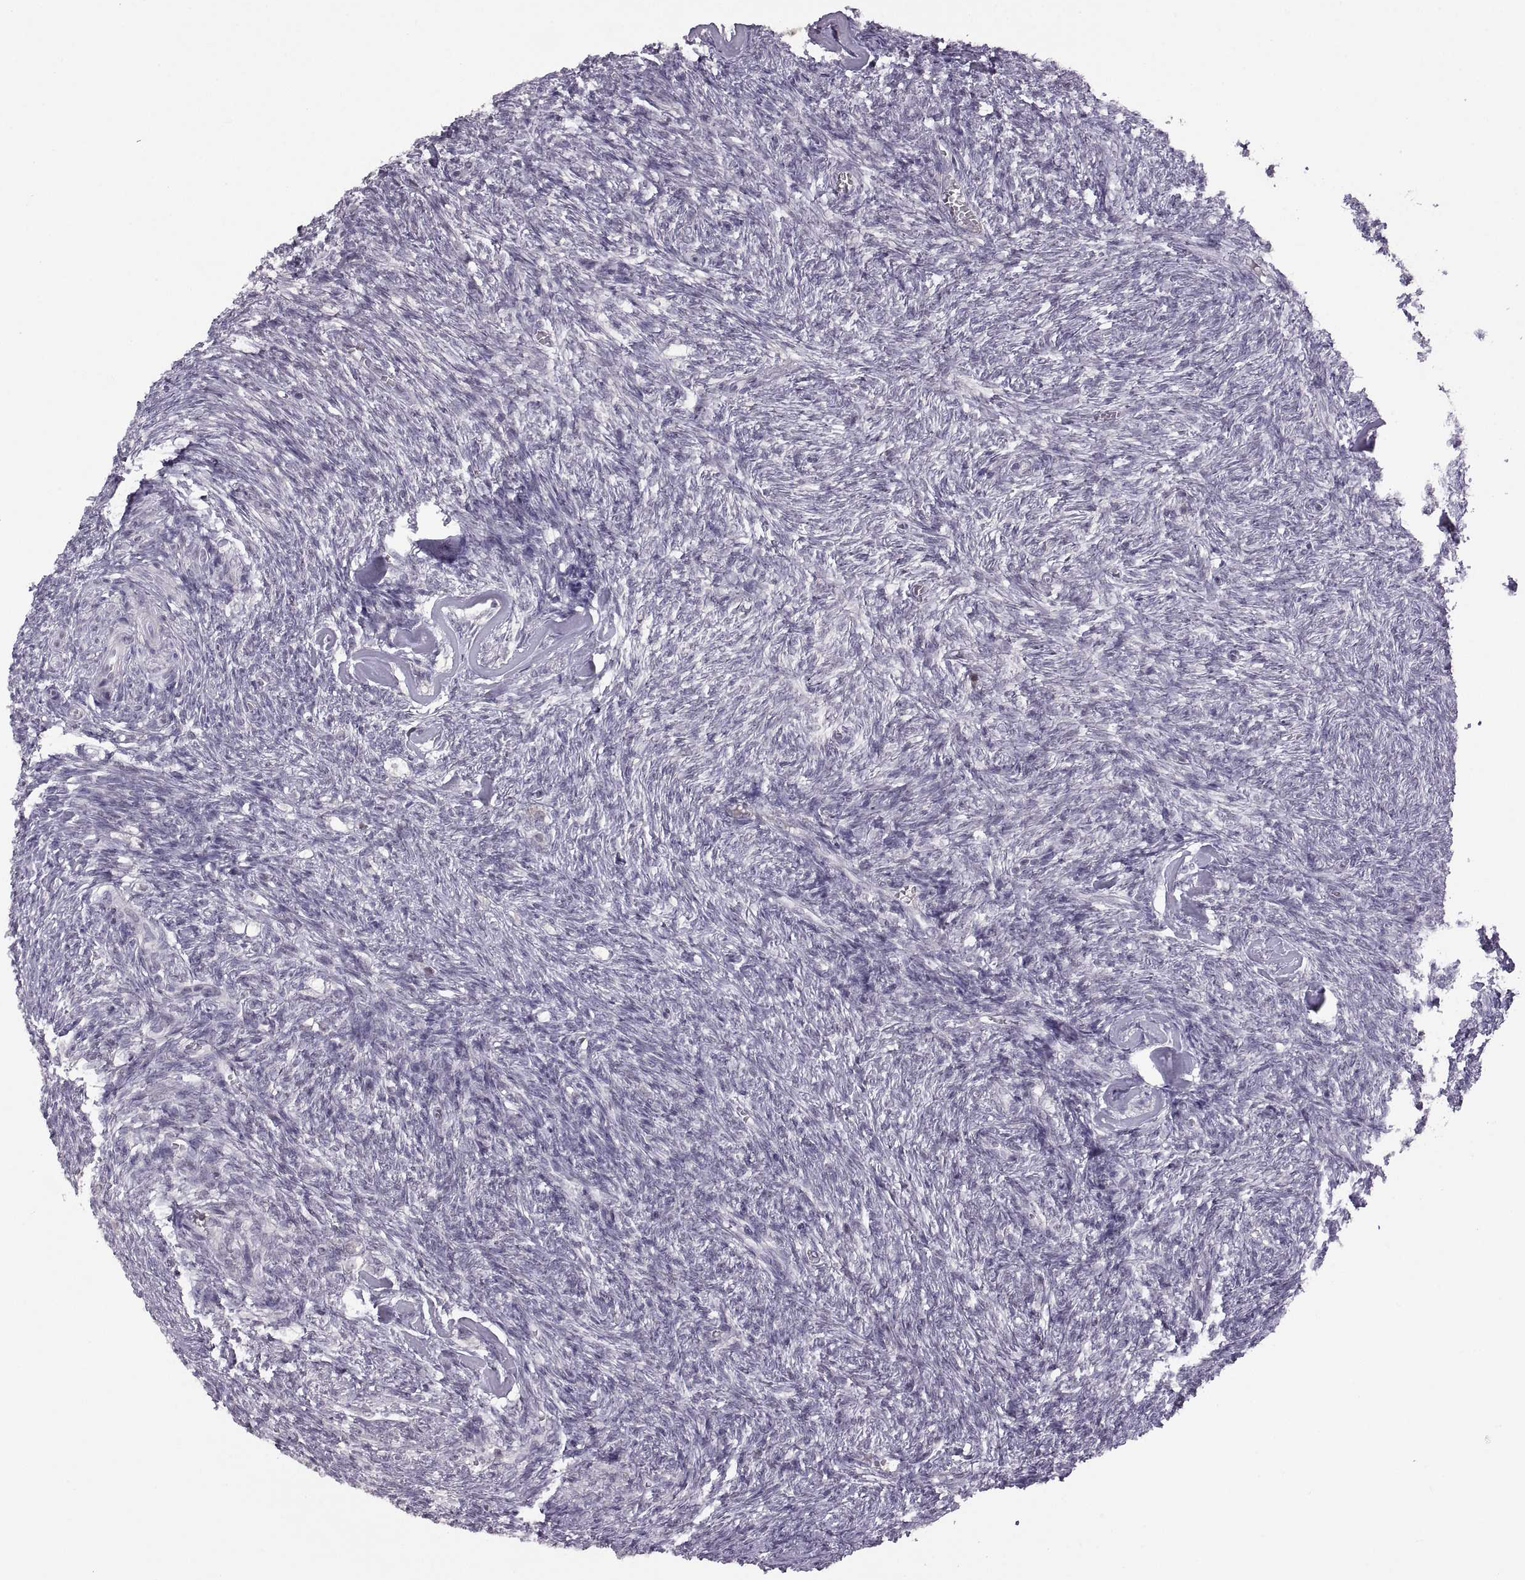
{"staining": {"intensity": "moderate", "quantity": "<25%", "location": "cytoplasmic/membranous"}, "tissue": "ovary", "cell_type": "Follicle cells", "image_type": "normal", "snomed": [{"axis": "morphology", "description": "Normal tissue, NOS"}, {"axis": "topography", "description": "Ovary"}], "caption": "The micrograph exhibits immunohistochemical staining of unremarkable ovary. There is moderate cytoplasmic/membranous expression is appreciated in about <25% of follicle cells. (IHC, brightfield microscopy, high magnification).", "gene": "NEK2", "patient": {"sex": "female", "age": 43}}